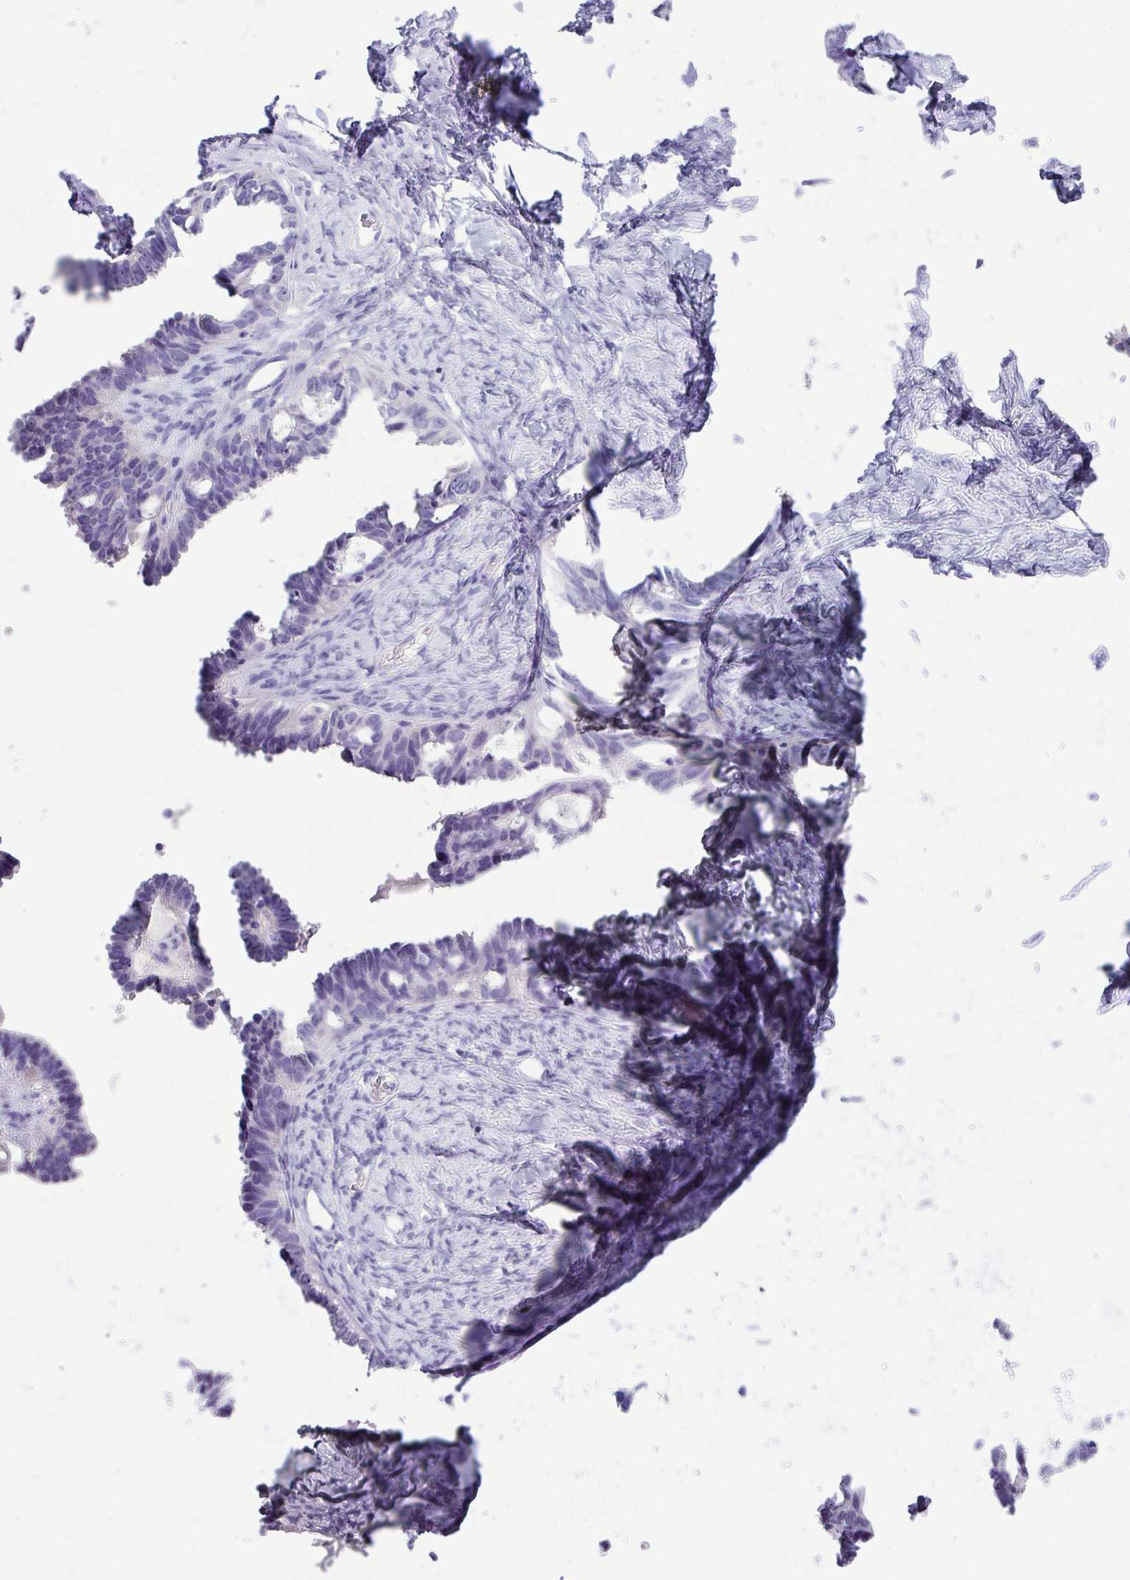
{"staining": {"intensity": "negative", "quantity": "none", "location": "none"}, "tissue": "ovarian cancer", "cell_type": "Tumor cells", "image_type": "cancer", "snomed": [{"axis": "morphology", "description": "Cystadenocarcinoma, serous, NOS"}, {"axis": "topography", "description": "Ovary"}], "caption": "The micrograph exhibits no significant staining in tumor cells of serous cystadenocarcinoma (ovarian).", "gene": "MRM2", "patient": {"sex": "female", "age": 69}}